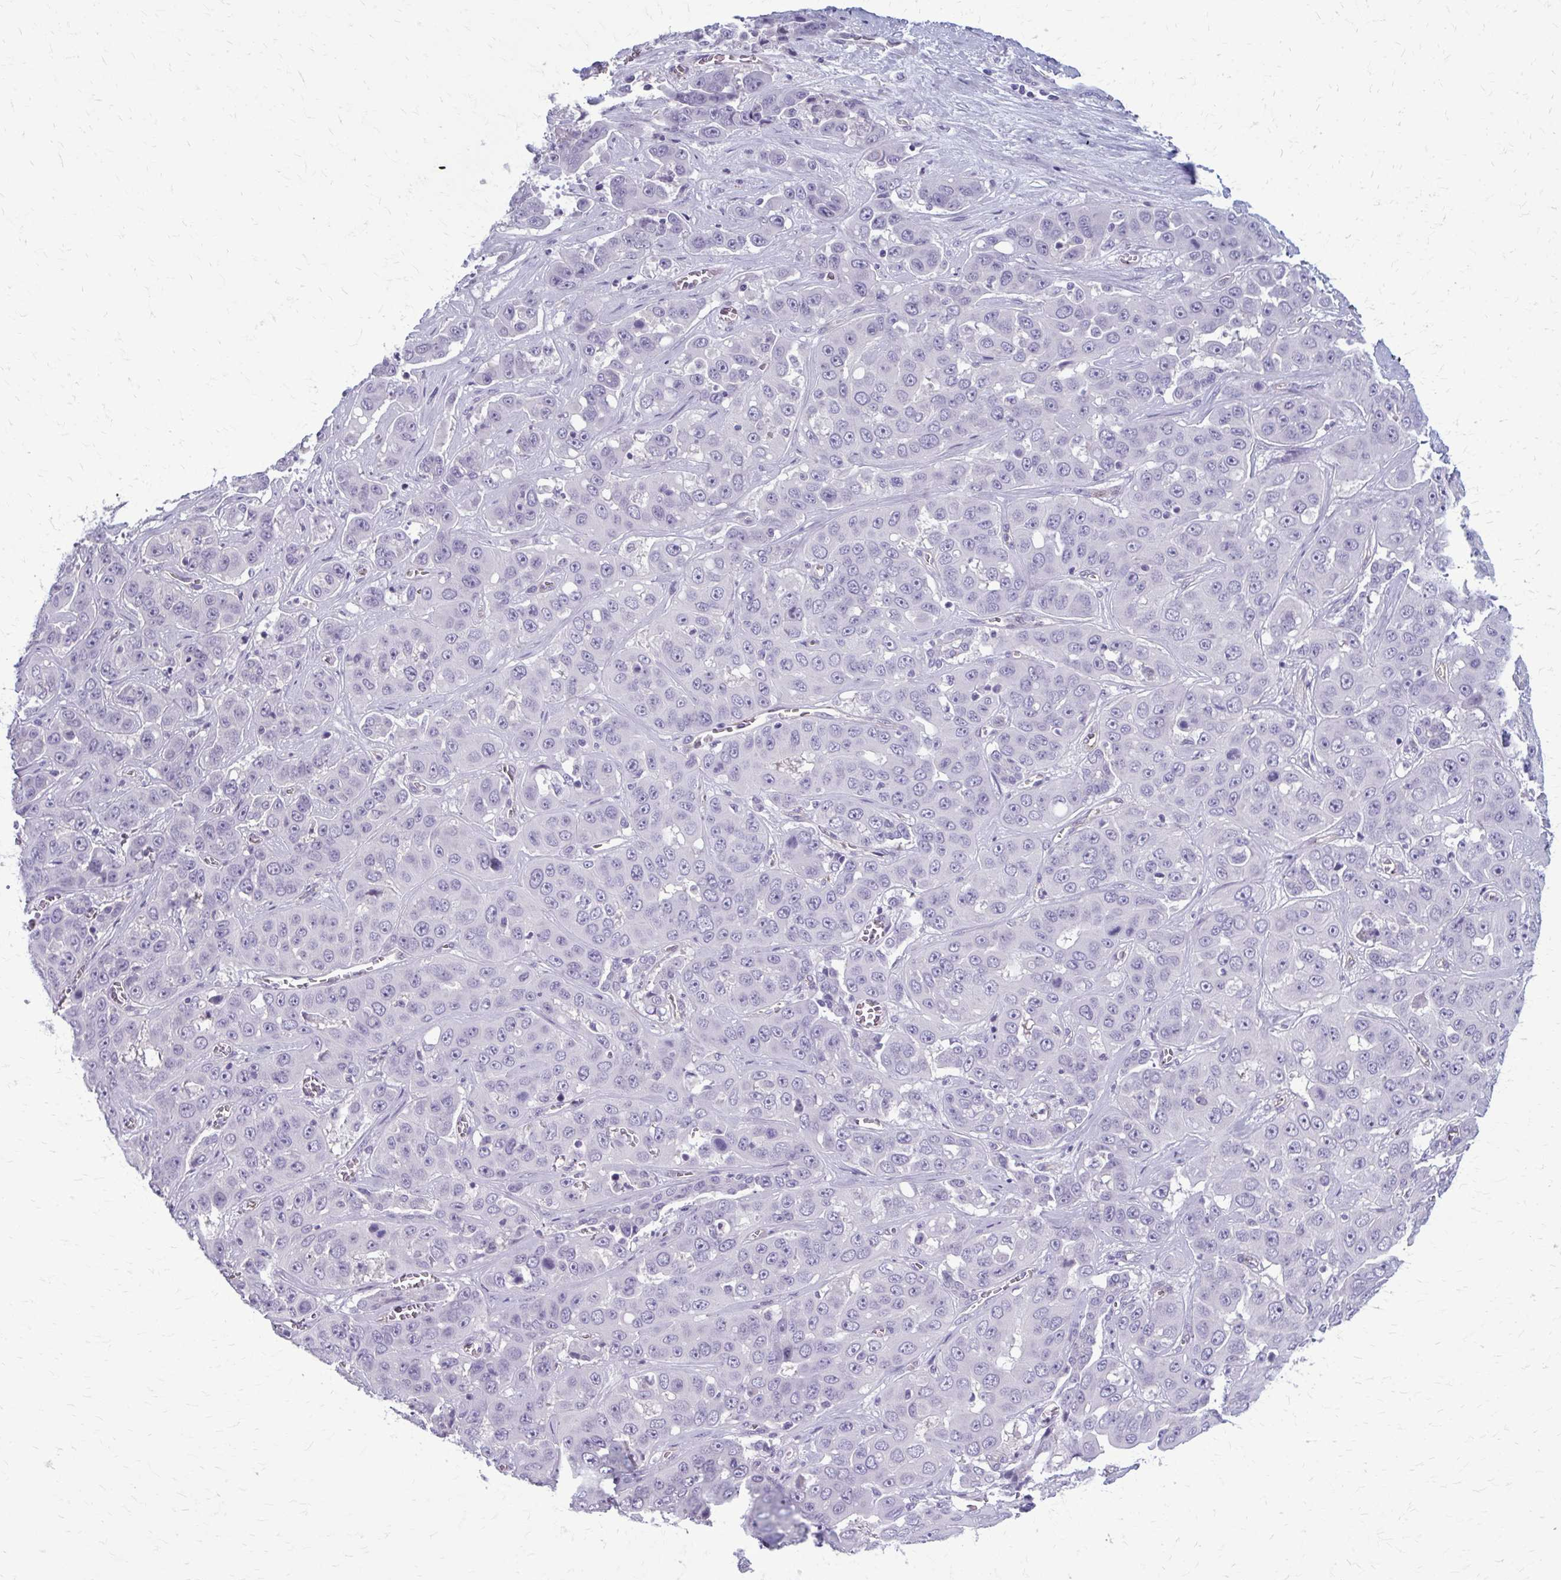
{"staining": {"intensity": "negative", "quantity": "none", "location": "none"}, "tissue": "liver cancer", "cell_type": "Tumor cells", "image_type": "cancer", "snomed": [{"axis": "morphology", "description": "Cholangiocarcinoma"}, {"axis": "topography", "description": "Liver"}], "caption": "This is an immunohistochemistry (IHC) image of human cholangiocarcinoma (liver). There is no expression in tumor cells.", "gene": "CASQ2", "patient": {"sex": "female", "age": 52}}